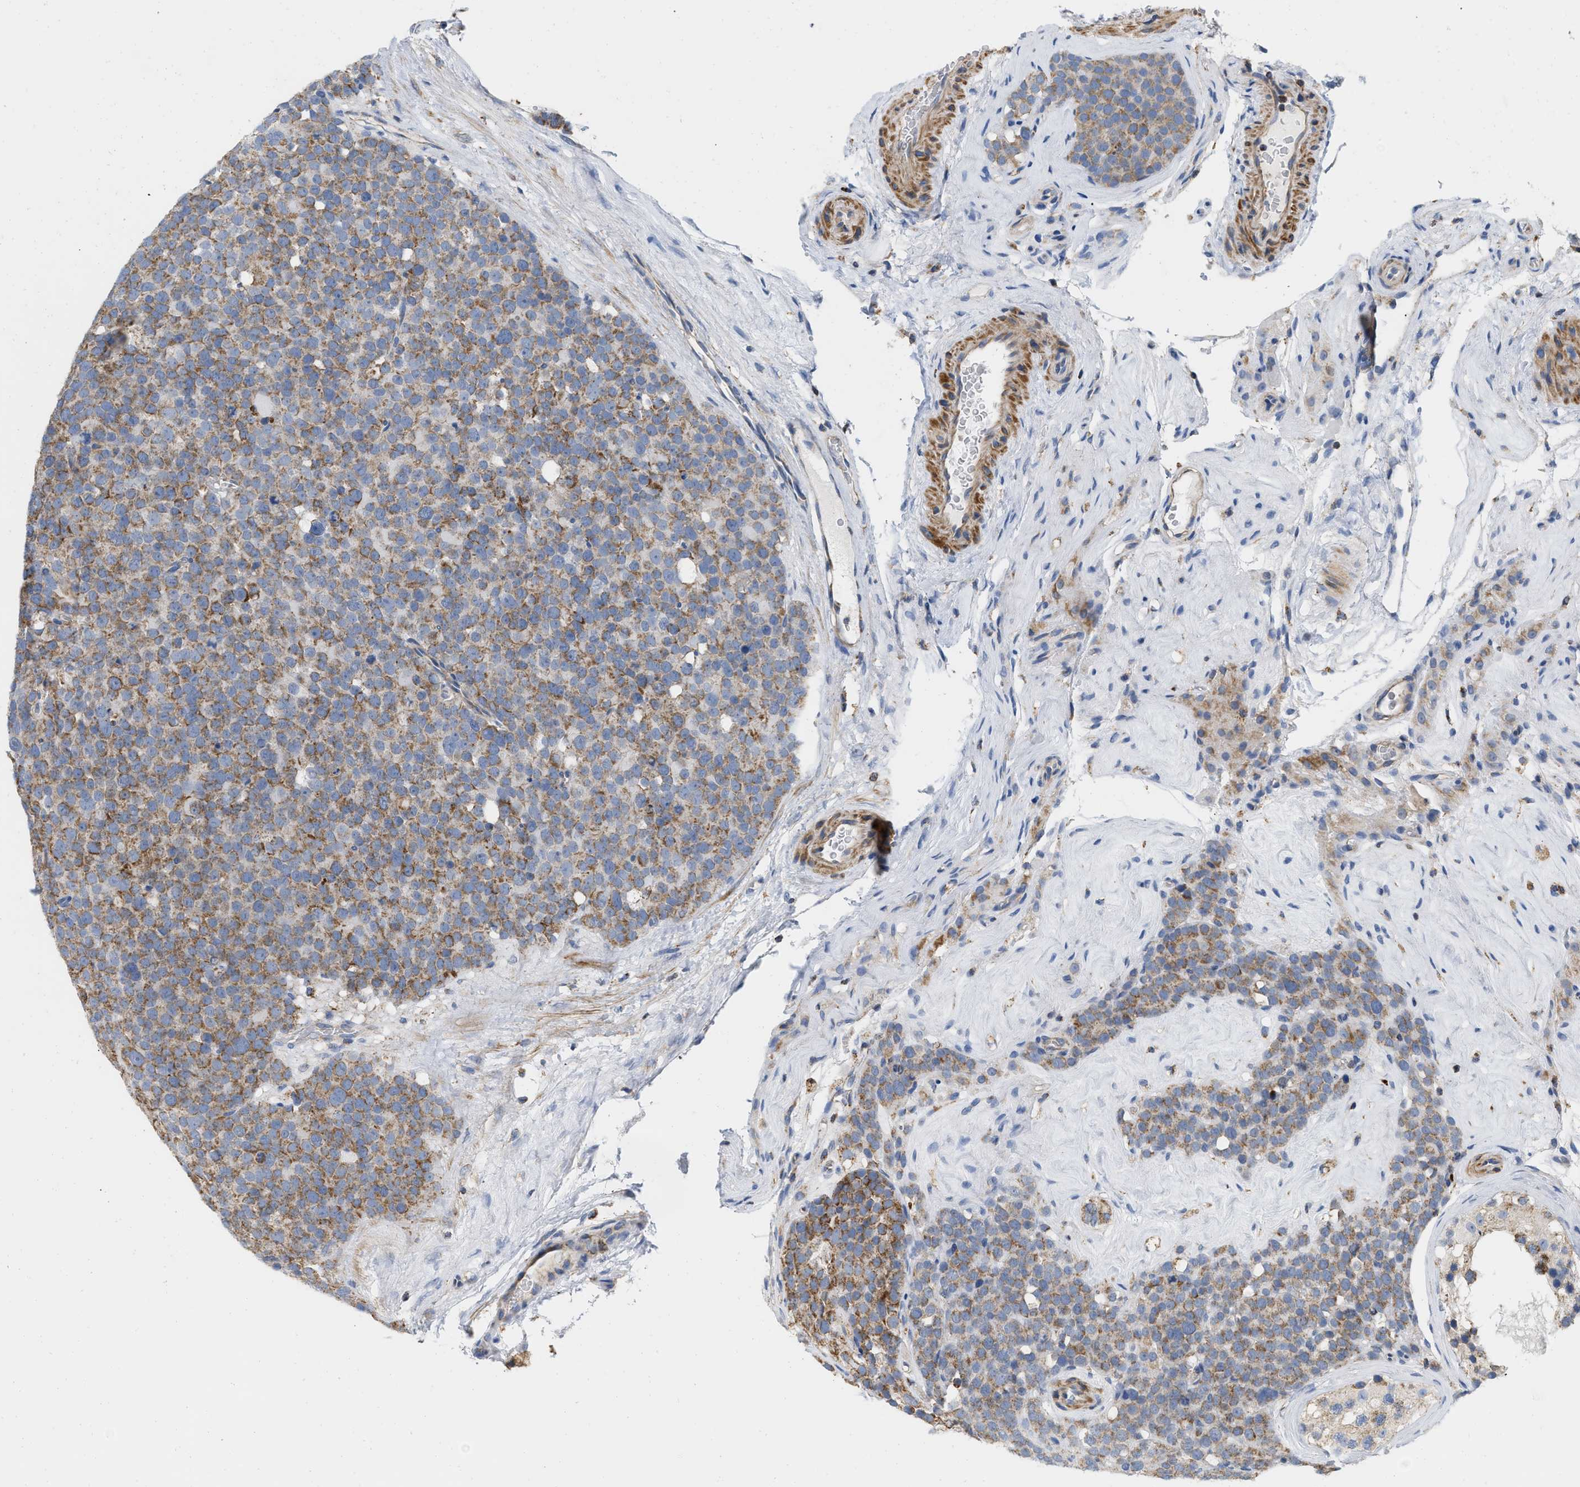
{"staining": {"intensity": "moderate", "quantity": ">75%", "location": "cytoplasmic/membranous"}, "tissue": "testis cancer", "cell_type": "Tumor cells", "image_type": "cancer", "snomed": [{"axis": "morphology", "description": "Seminoma, NOS"}, {"axis": "topography", "description": "Testis"}], "caption": "Protein staining exhibits moderate cytoplasmic/membranous expression in about >75% of tumor cells in testis cancer.", "gene": "GRB10", "patient": {"sex": "male", "age": 71}}